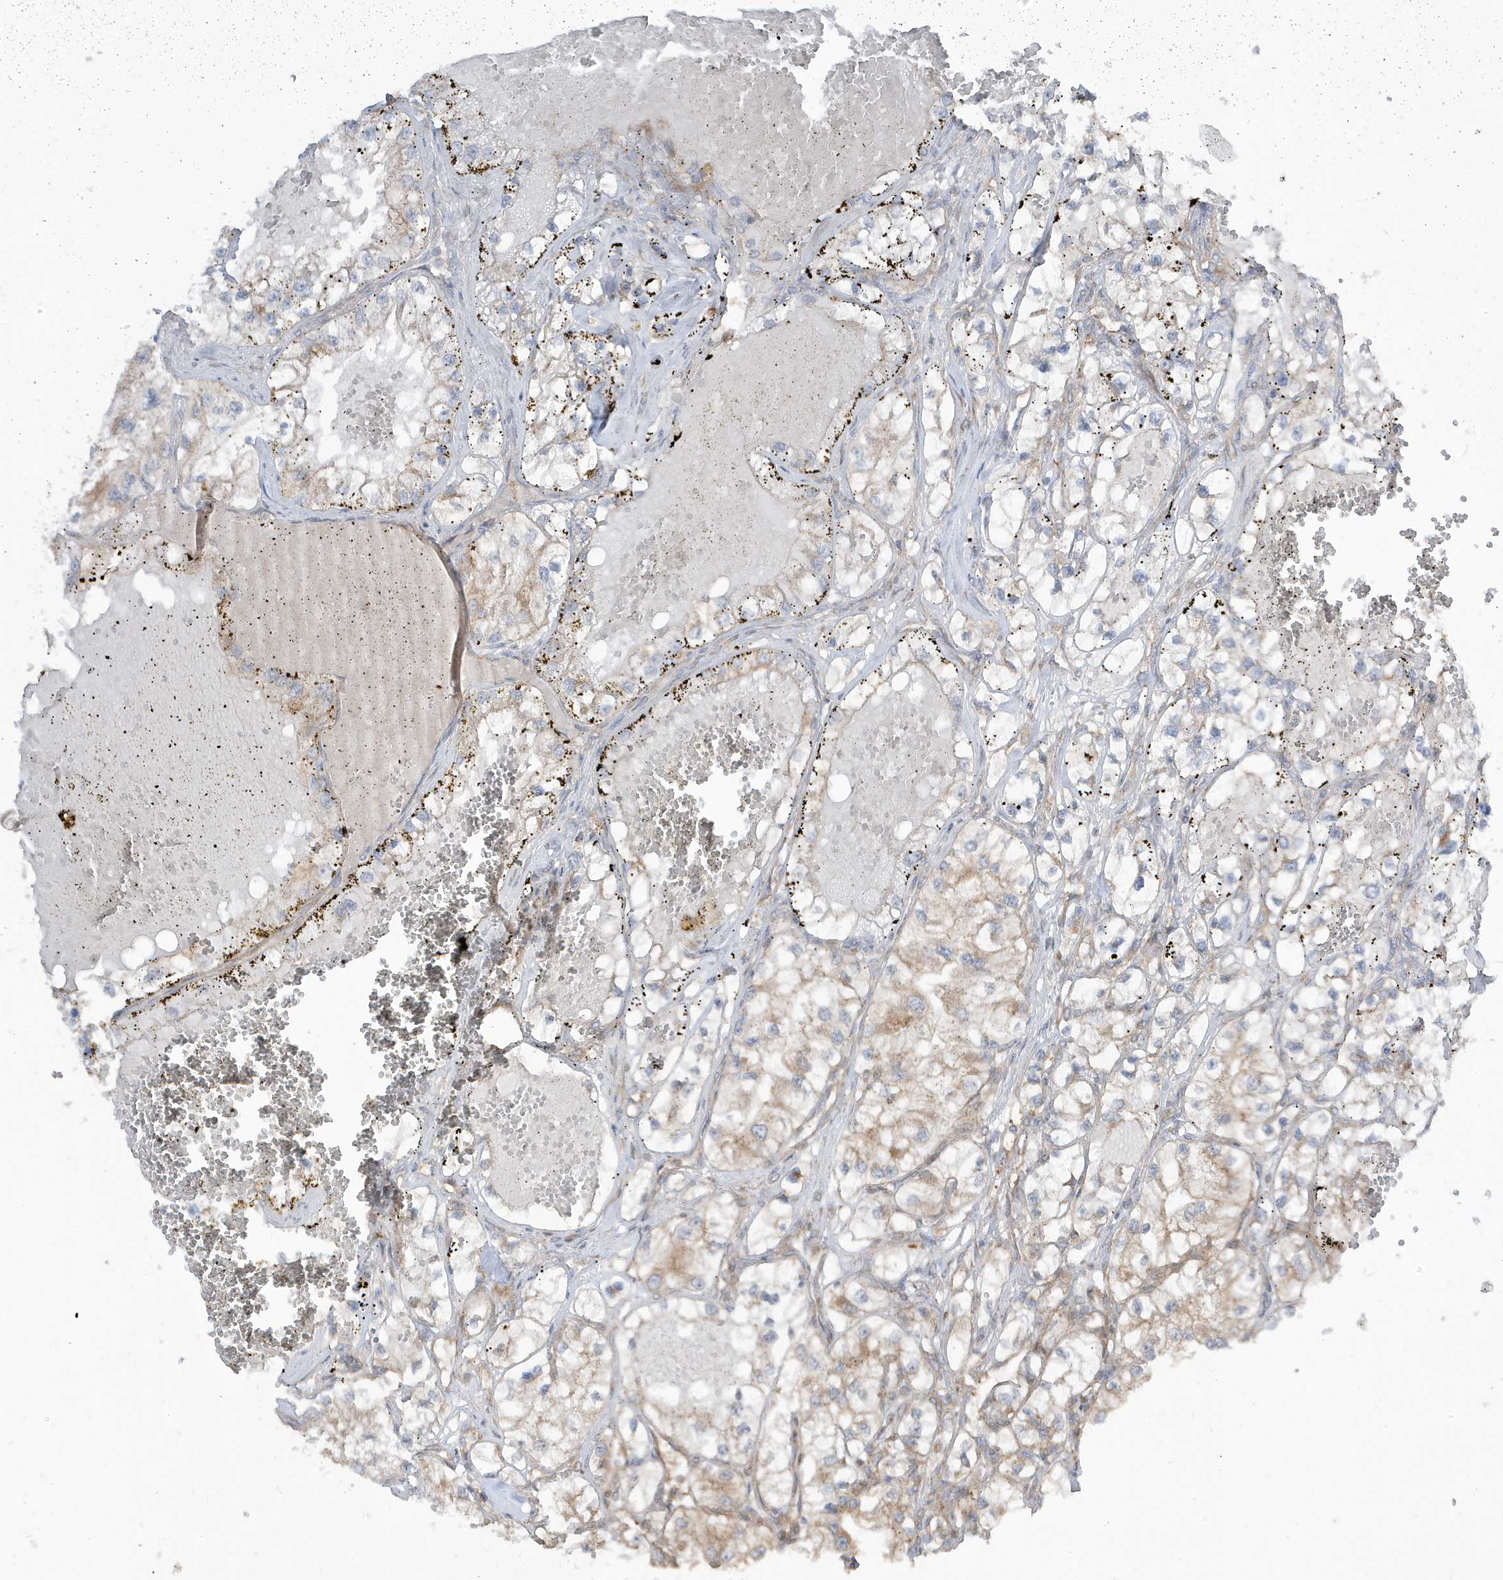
{"staining": {"intensity": "weak", "quantity": "<25%", "location": "cytoplasmic/membranous"}, "tissue": "renal cancer", "cell_type": "Tumor cells", "image_type": "cancer", "snomed": [{"axis": "morphology", "description": "Adenocarcinoma, NOS"}, {"axis": "topography", "description": "Kidney"}], "caption": "Photomicrograph shows no significant protein positivity in tumor cells of adenocarcinoma (renal).", "gene": "STAM", "patient": {"sex": "female", "age": 57}}